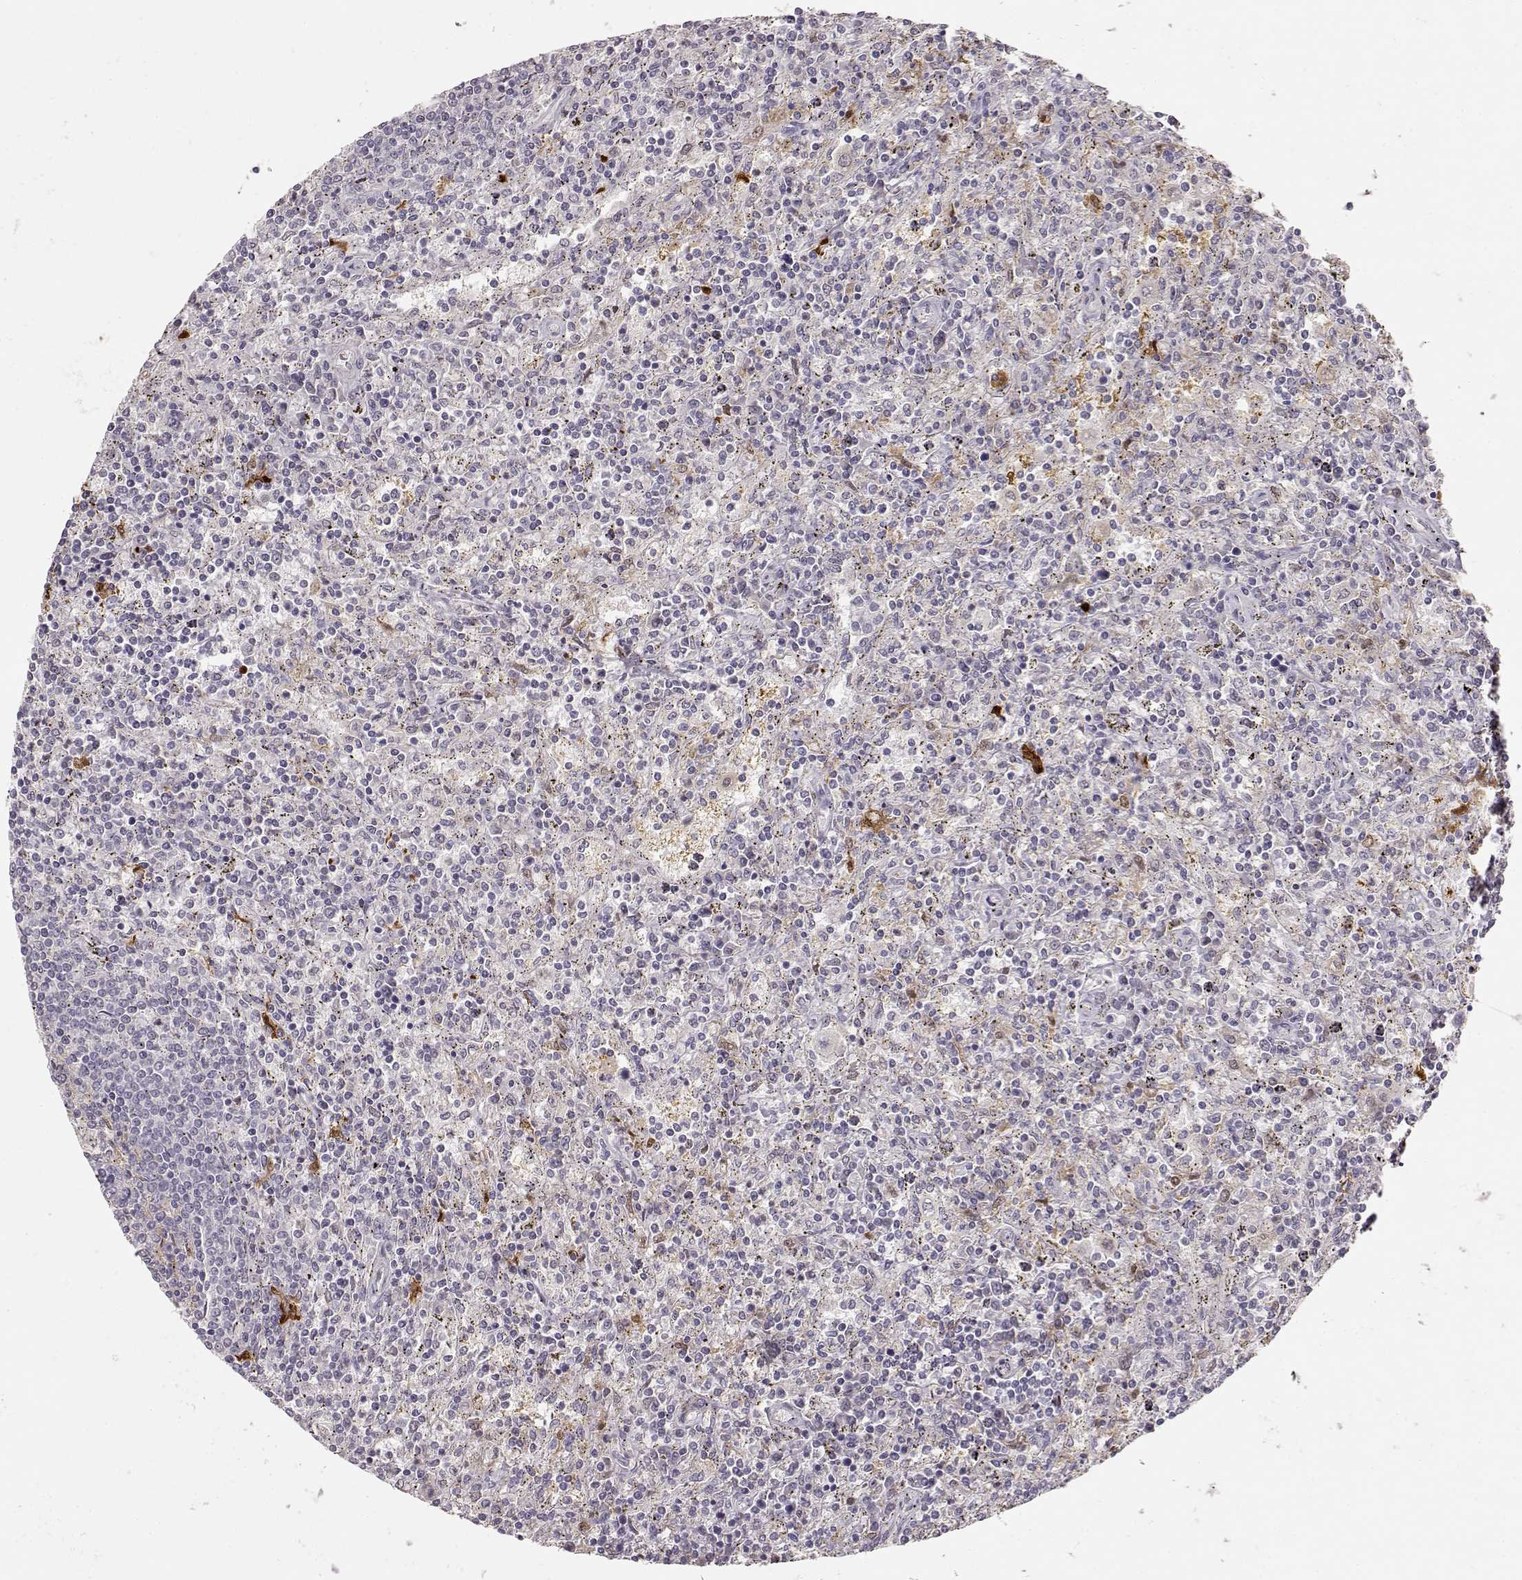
{"staining": {"intensity": "negative", "quantity": "none", "location": "none"}, "tissue": "lymphoma", "cell_type": "Tumor cells", "image_type": "cancer", "snomed": [{"axis": "morphology", "description": "Malignant lymphoma, non-Hodgkin's type, Low grade"}, {"axis": "topography", "description": "Spleen"}], "caption": "Tumor cells are negative for protein expression in human lymphoma. (Stains: DAB (3,3'-diaminobenzidine) IHC with hematoxylin counter stain, Microscopy: brightfield microscopy at high magnification).", "gene": "S100B", "patient": {"sex": "male", "age": 62}}